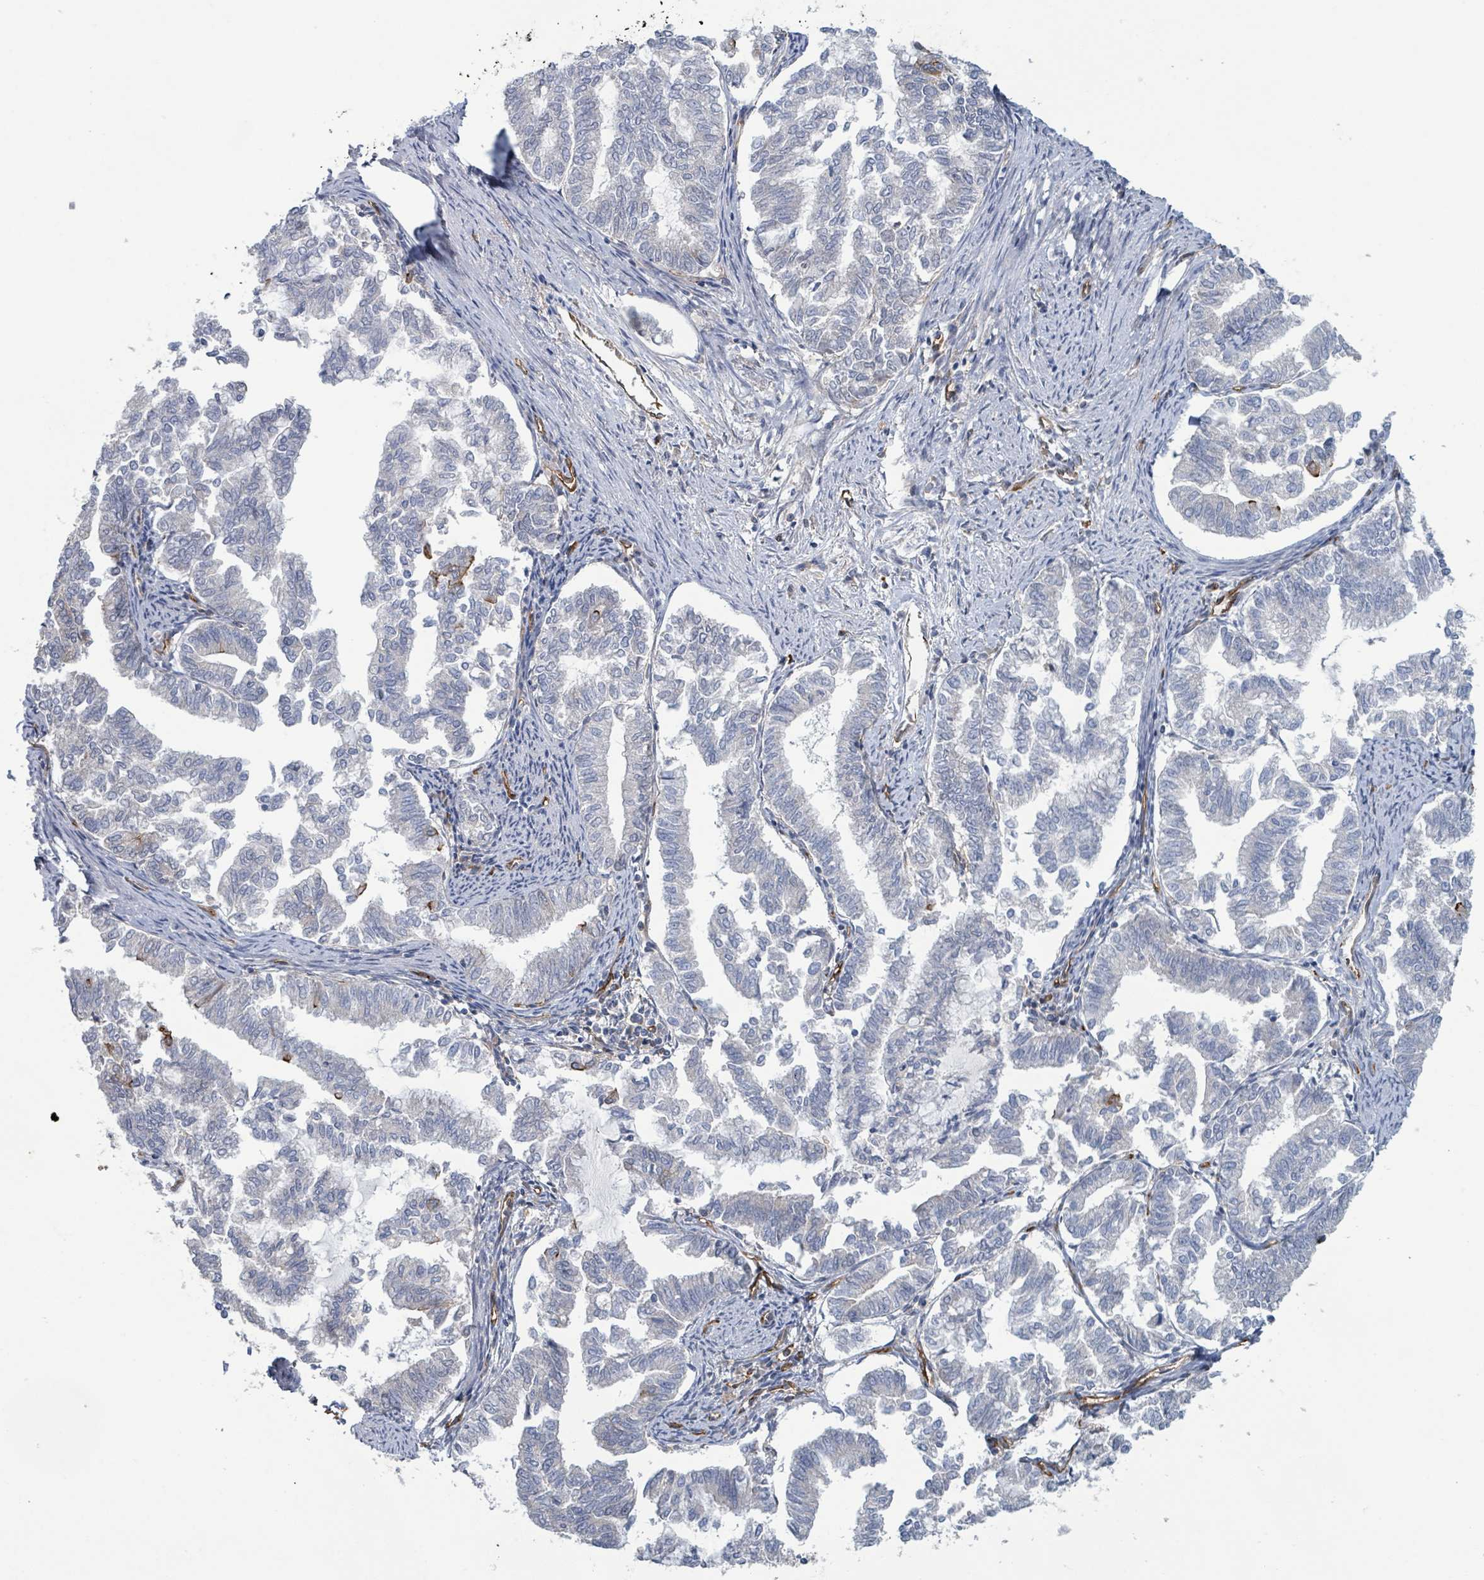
{"staining": {"intensity": "negative", "quantity": "none", "location": "none"}, "tissue": "endometrial cancer", "cell_type": "Tumor cells", "image_type": "cancer", "snomed": [{"axis": "morphology", "description": "Adenocarcinoma, NOS"}, {"axis": "topography", "description": "Endometrium"}], "caption": "Endometrial adenocarcinoma was stained to show a protein in brown. There is no significant positivity in tumor cells. The staining is performed using DAB brown chromogen with nuclei counter-stained in using hematoxylin.", "gene": "LDOC1", "patient": {"sex": "female", "age": 79}}